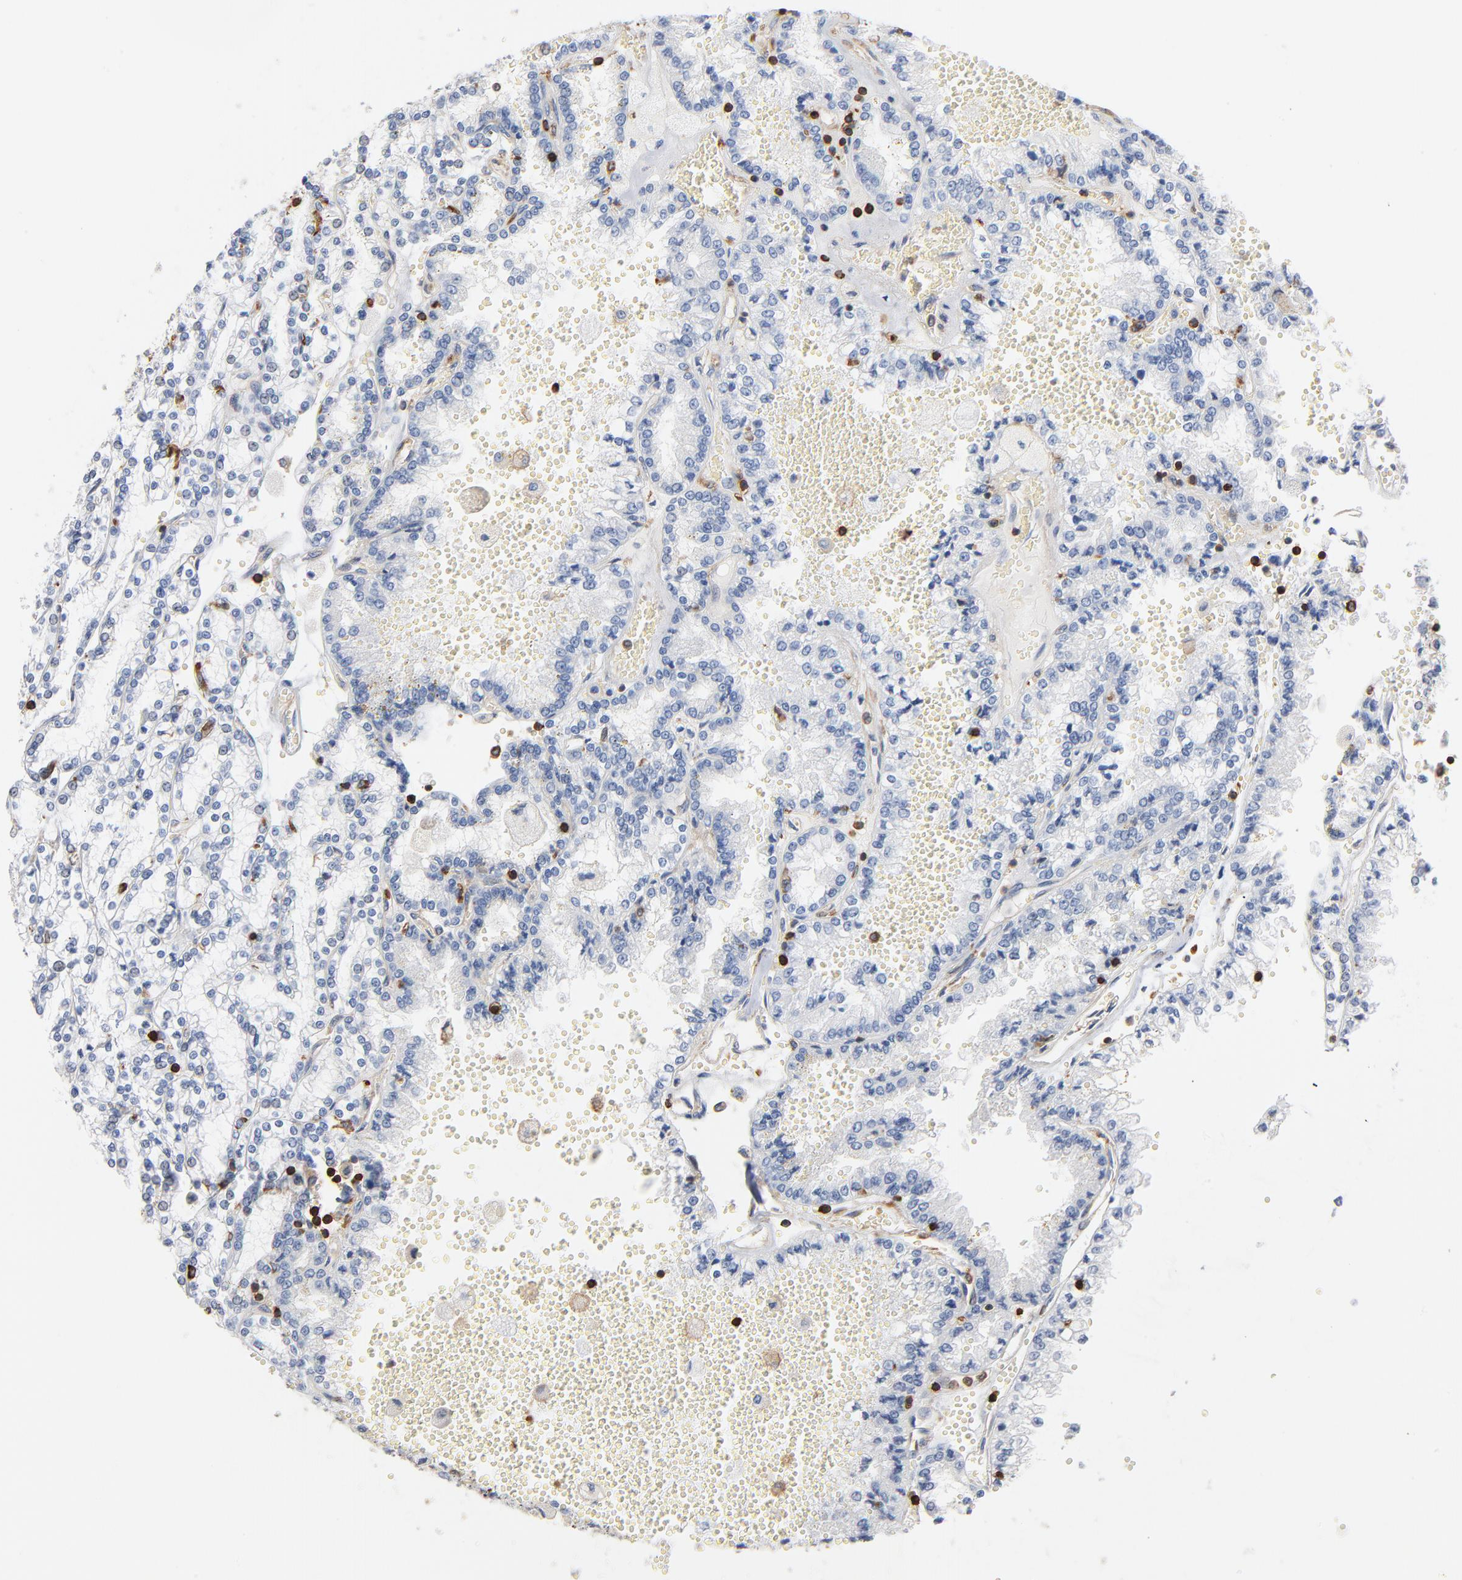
{"staining": {"intensity": "negative", "quantity": "none", "location": "none"}, "tissue": "renal cancer", "cell_type": "Tumor cells", "image_type": "cancer", "snomed": [{"axis": "morphology", "description": "Adenocarcinoma, NOS"}, {"axis": "topography", "description": "Kidney"}], "caption": "Immunohistochemical staining of human renal adenocarcinoma demonstrates no significant positivity in tumor cells. (Immunohistochemistry (ihc), brightfield microscopy, high magnification).", "gene": "SH3KBP1", "patient": {"sex": "female", "age": 56}}